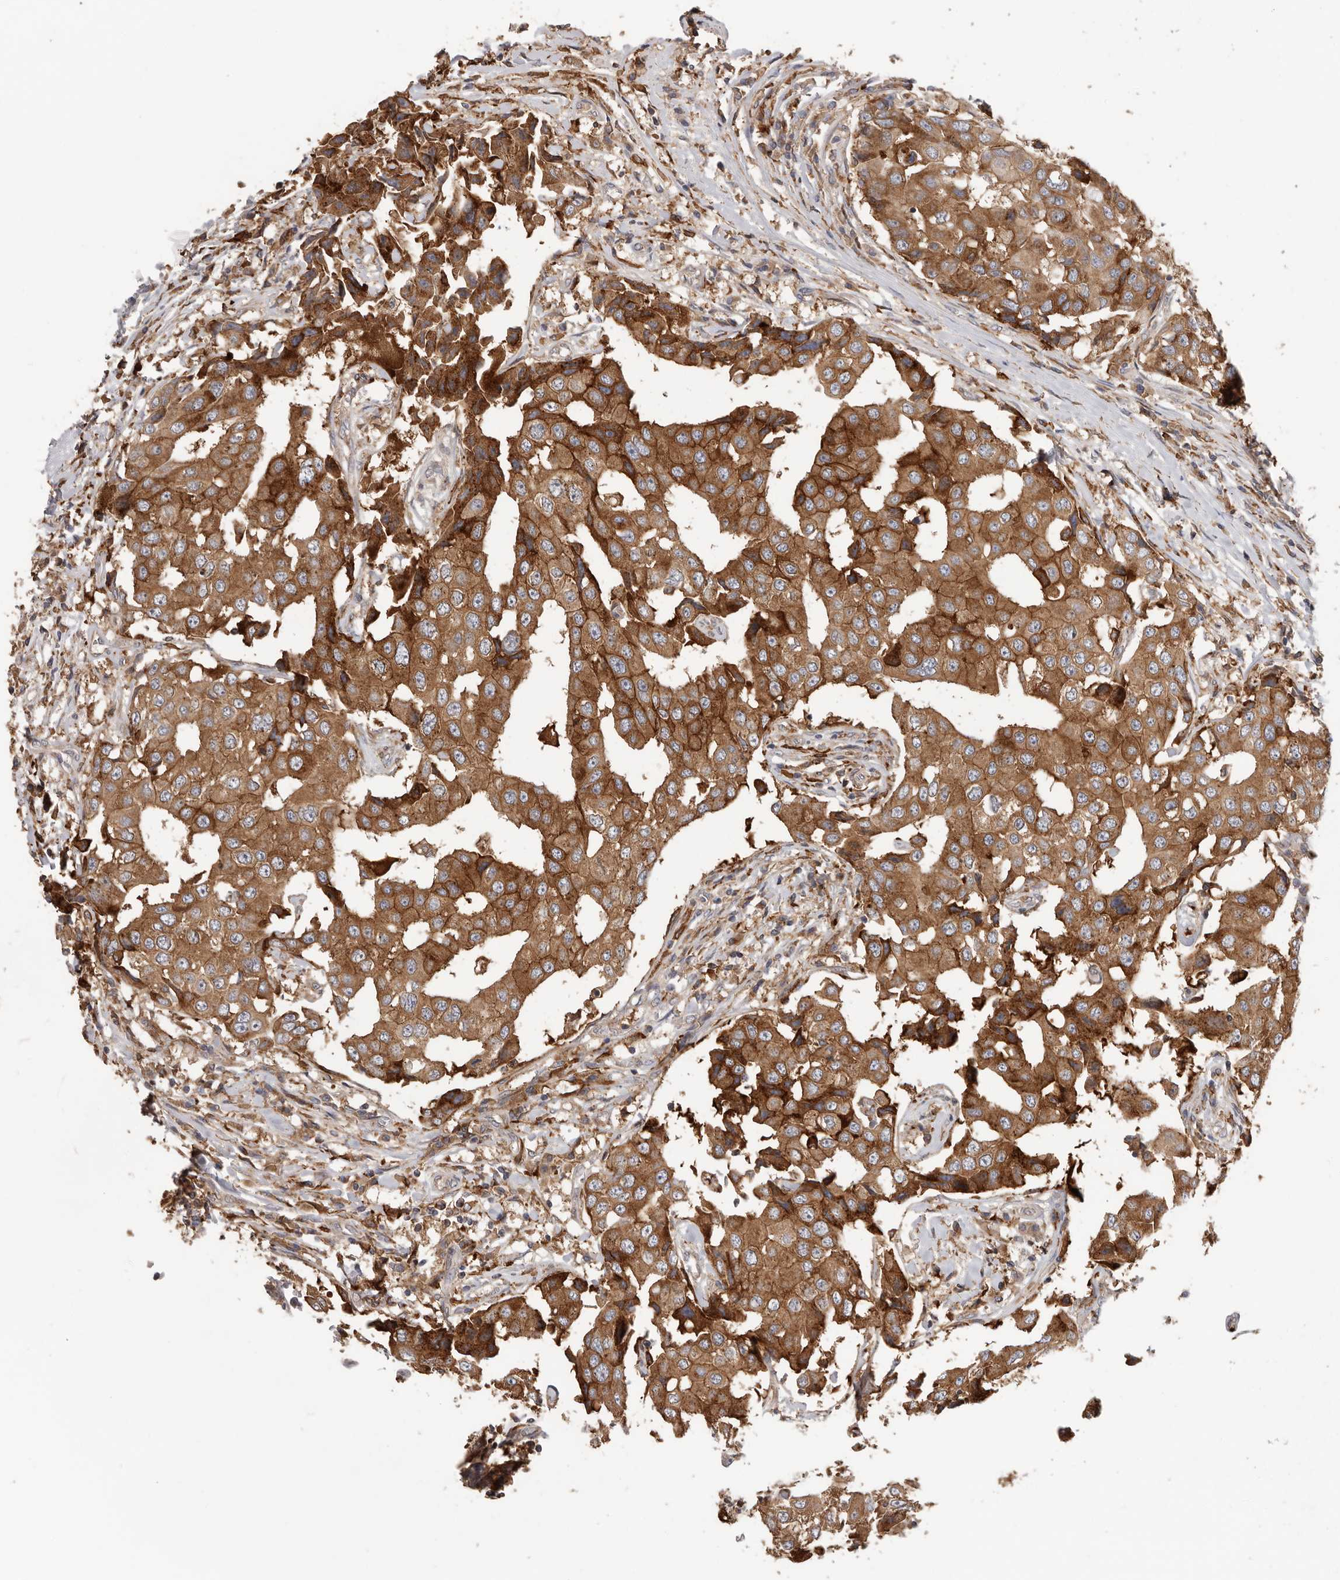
{"staining": {"intensity": "moderate", "quantity": ">75%", "location": "cytoplasmic/membranous"}, "tissue": "breast cancer", "cell_type": "Tumor cells", "image_type": "cancer", "snomed": [{"axis": "morphology", "description": "Duct carcinoma"}, {"axis": "topography", "description": "Breast"}], "caption": "Immunohistochemistry (IHC) staining of breast infiltrating ductal carcinoma, which exhibits medium levels of moderate cytoplasmic/membranous staining in approximately >75% of tumor cells indicating moderate cytoplasmic/membranous protein expression. The staining was performed using DAB (brown) for protein detection and nuclei were counterstained in hematoxylin (blue).", "gene": "TFRC", "patient": {"sex": "female", "age": 27}}